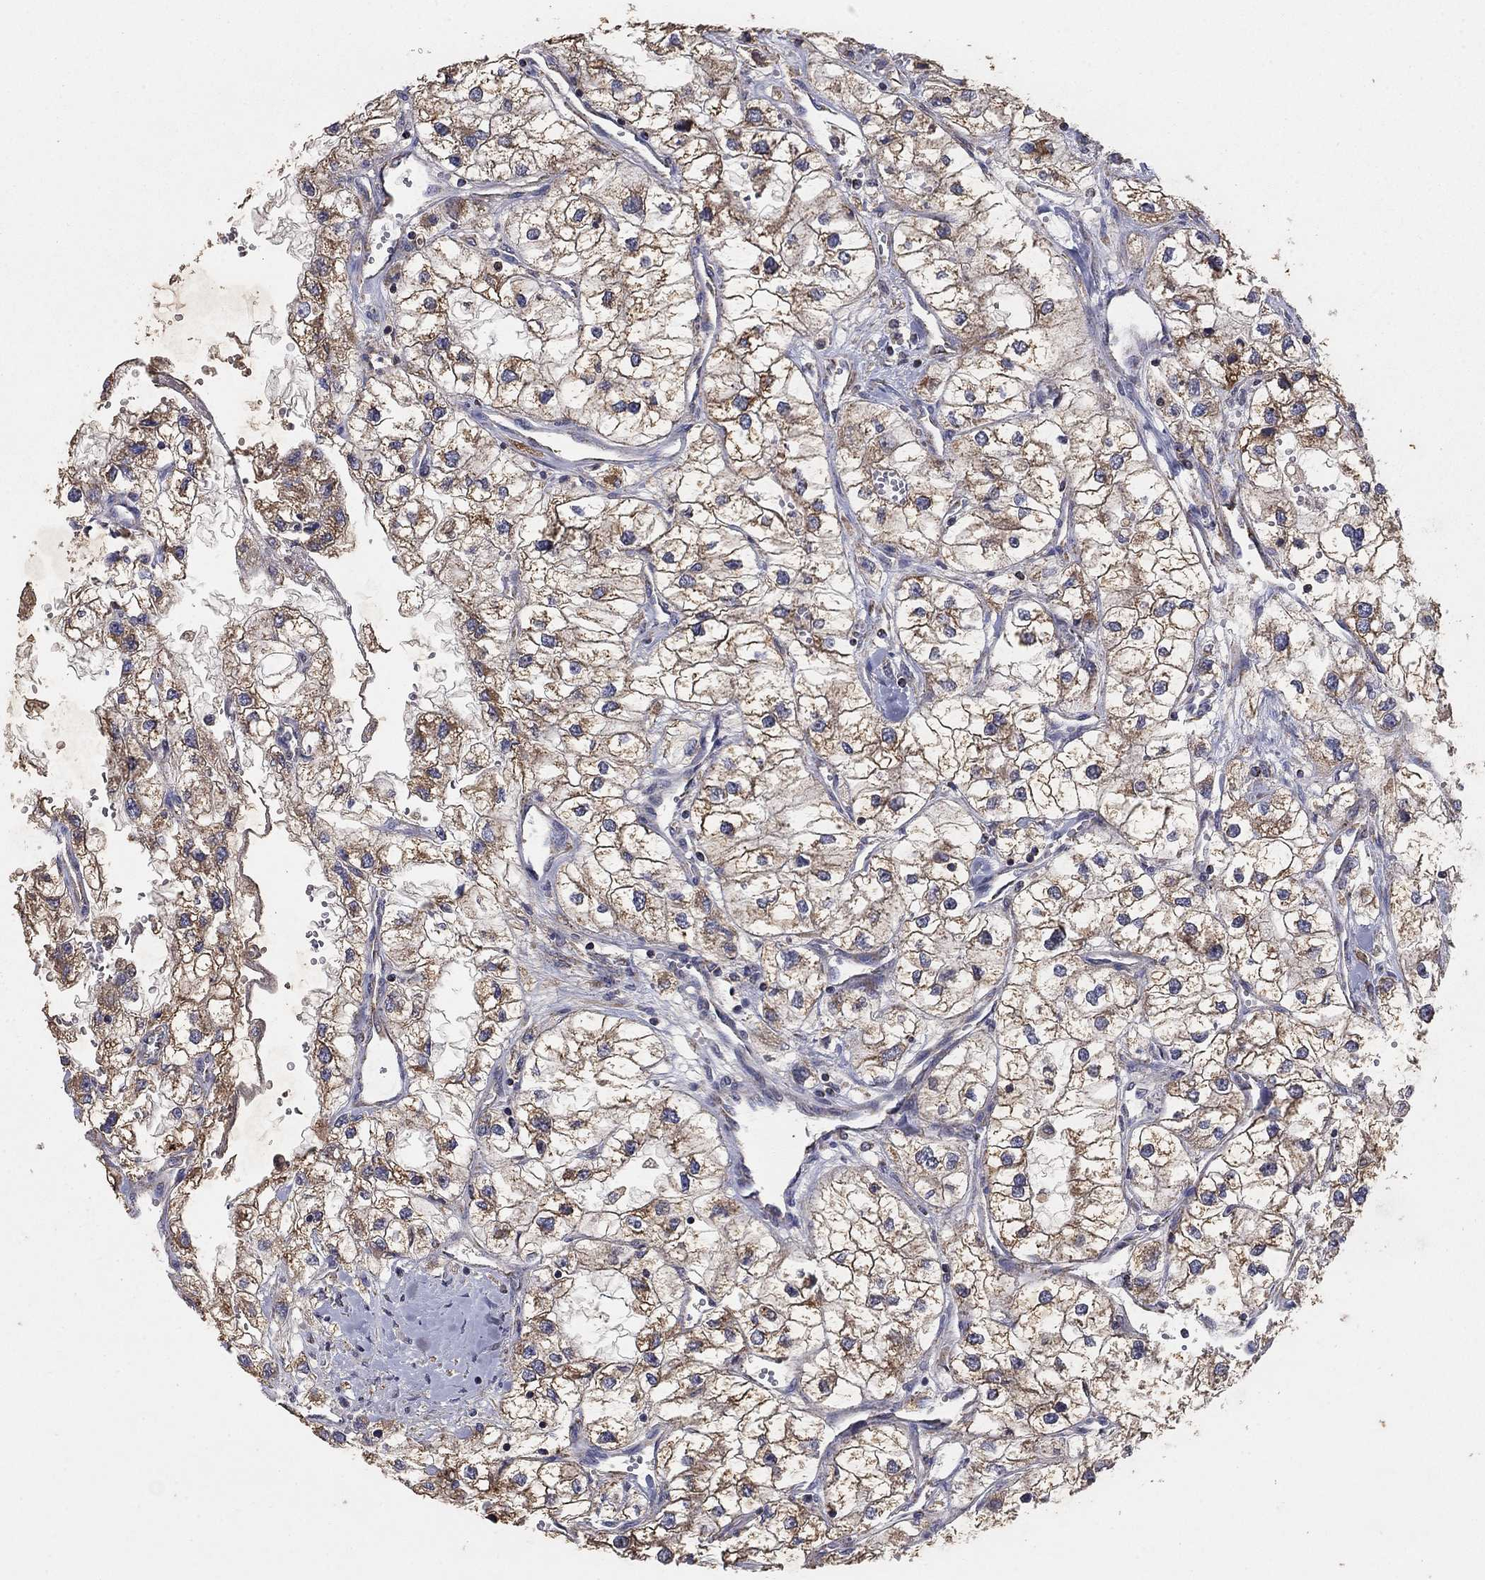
{"staining": {"intensity": "weak", "quantity": ">75%", "location": "cytoplasmic/membranous"}, "tissue": "renal cancer", "cell_type": "Tumor cells", "image_type": "cancer", "snomed": [{"axis": "morphology", "description": "Adenocarcinoma, NOS"}, {"axis": "topography", "description": "Kidney"}], "caption": "An immunohistochemistry histopathology image of tumor tissue is shown. Protein staining in brown highlights weak cytoplasmic/membranous positivity in adenocarcinoma (renal) within tumor cells.", "gene": "GPSM1", "patient": {"sex": "male", "age": 59}}